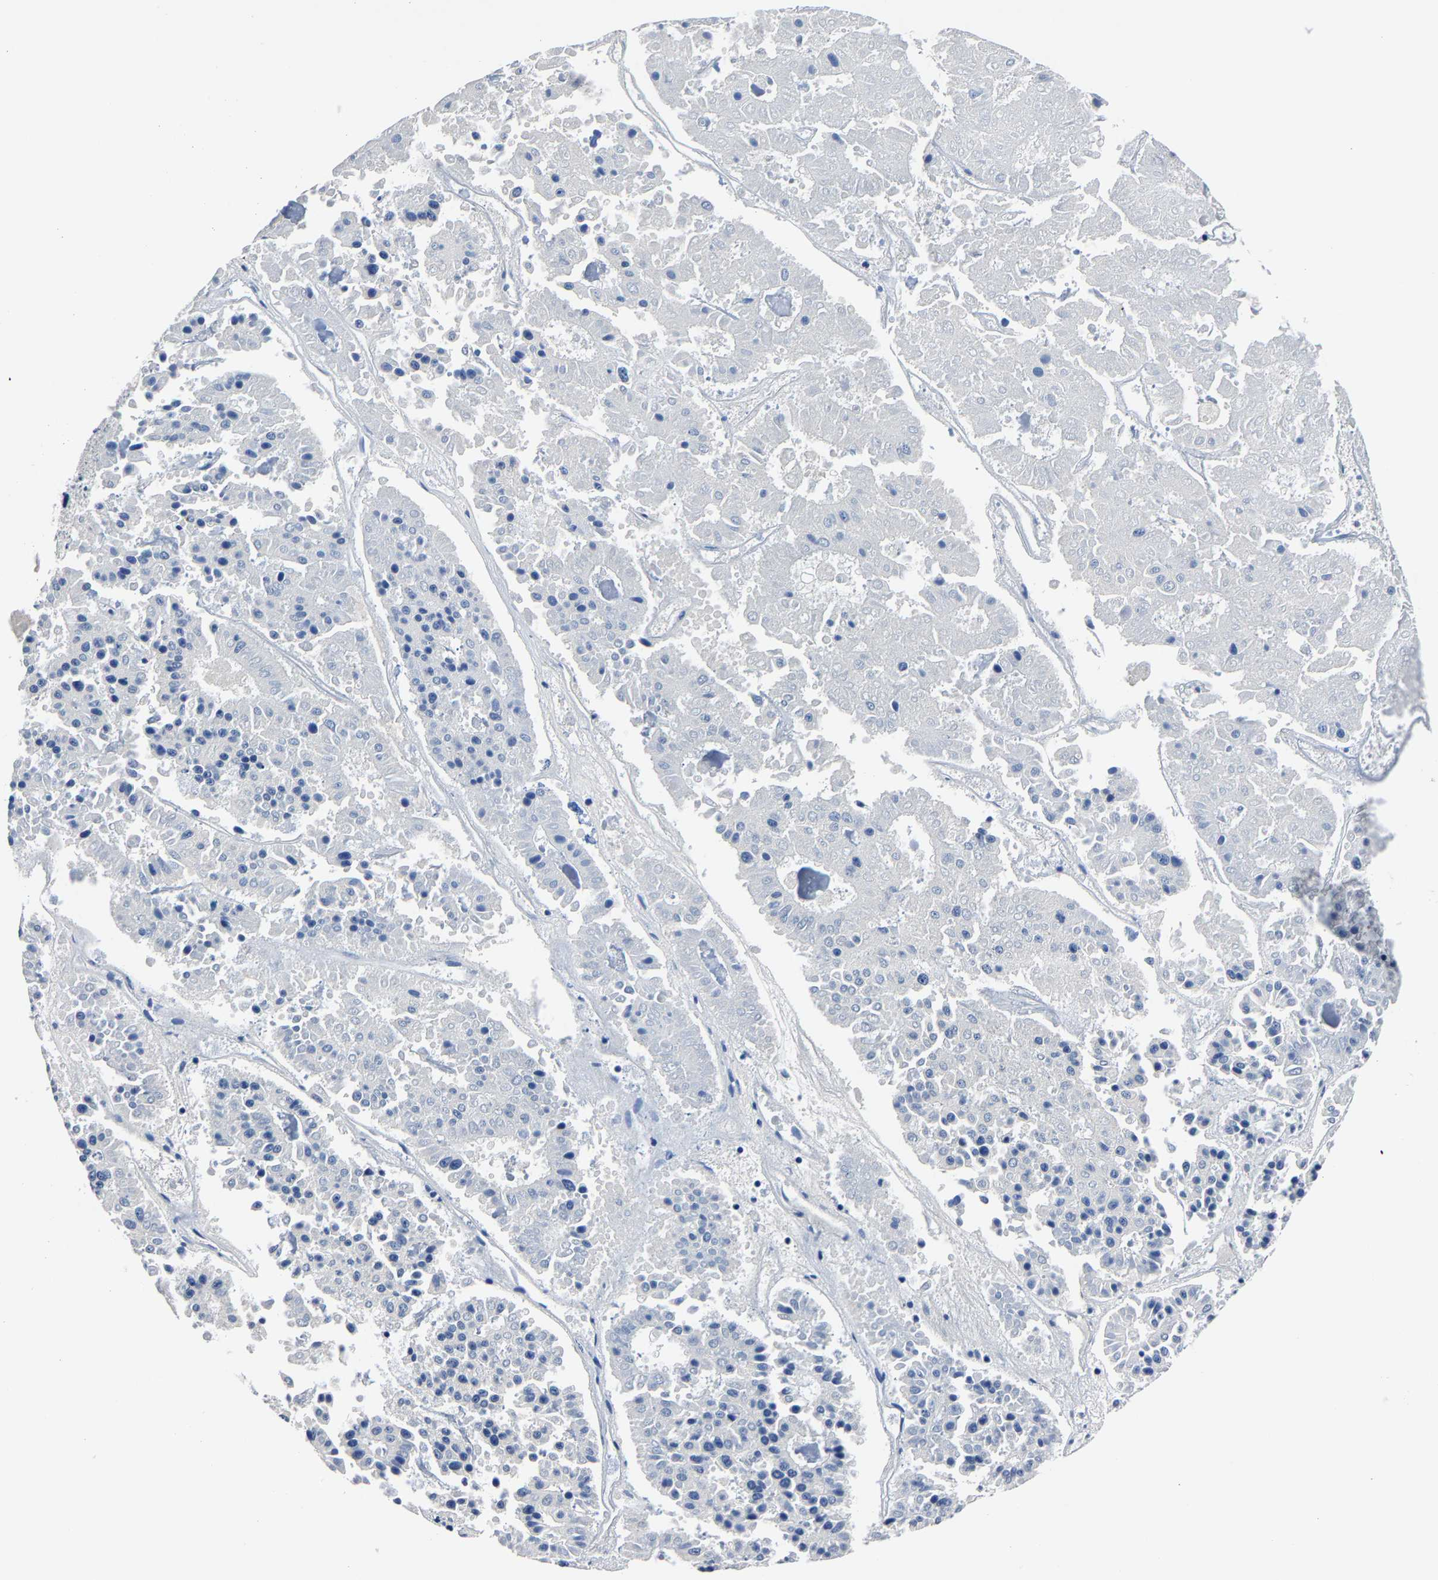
{"staining": {"intensity": "negative", "quantity": "none", "location": "none"}, "tissue": "pancreatic cancer", "cell_type": "Tumor cells", "image_type": "cancer", "snomed": [{"axis": "morphology", "description": "Adenocarcinoma, NOS"}, {"axis": "topography", "description": "Pancreas"}], "caption": "DAB (3,3'-diaminobenzidine) immunohistochemical staining of human pancreatic adenocarcinoma displays no significant expression in tumor cells.", "gene": "PSPH", "patient": {"sex": "male", "age": 50}}